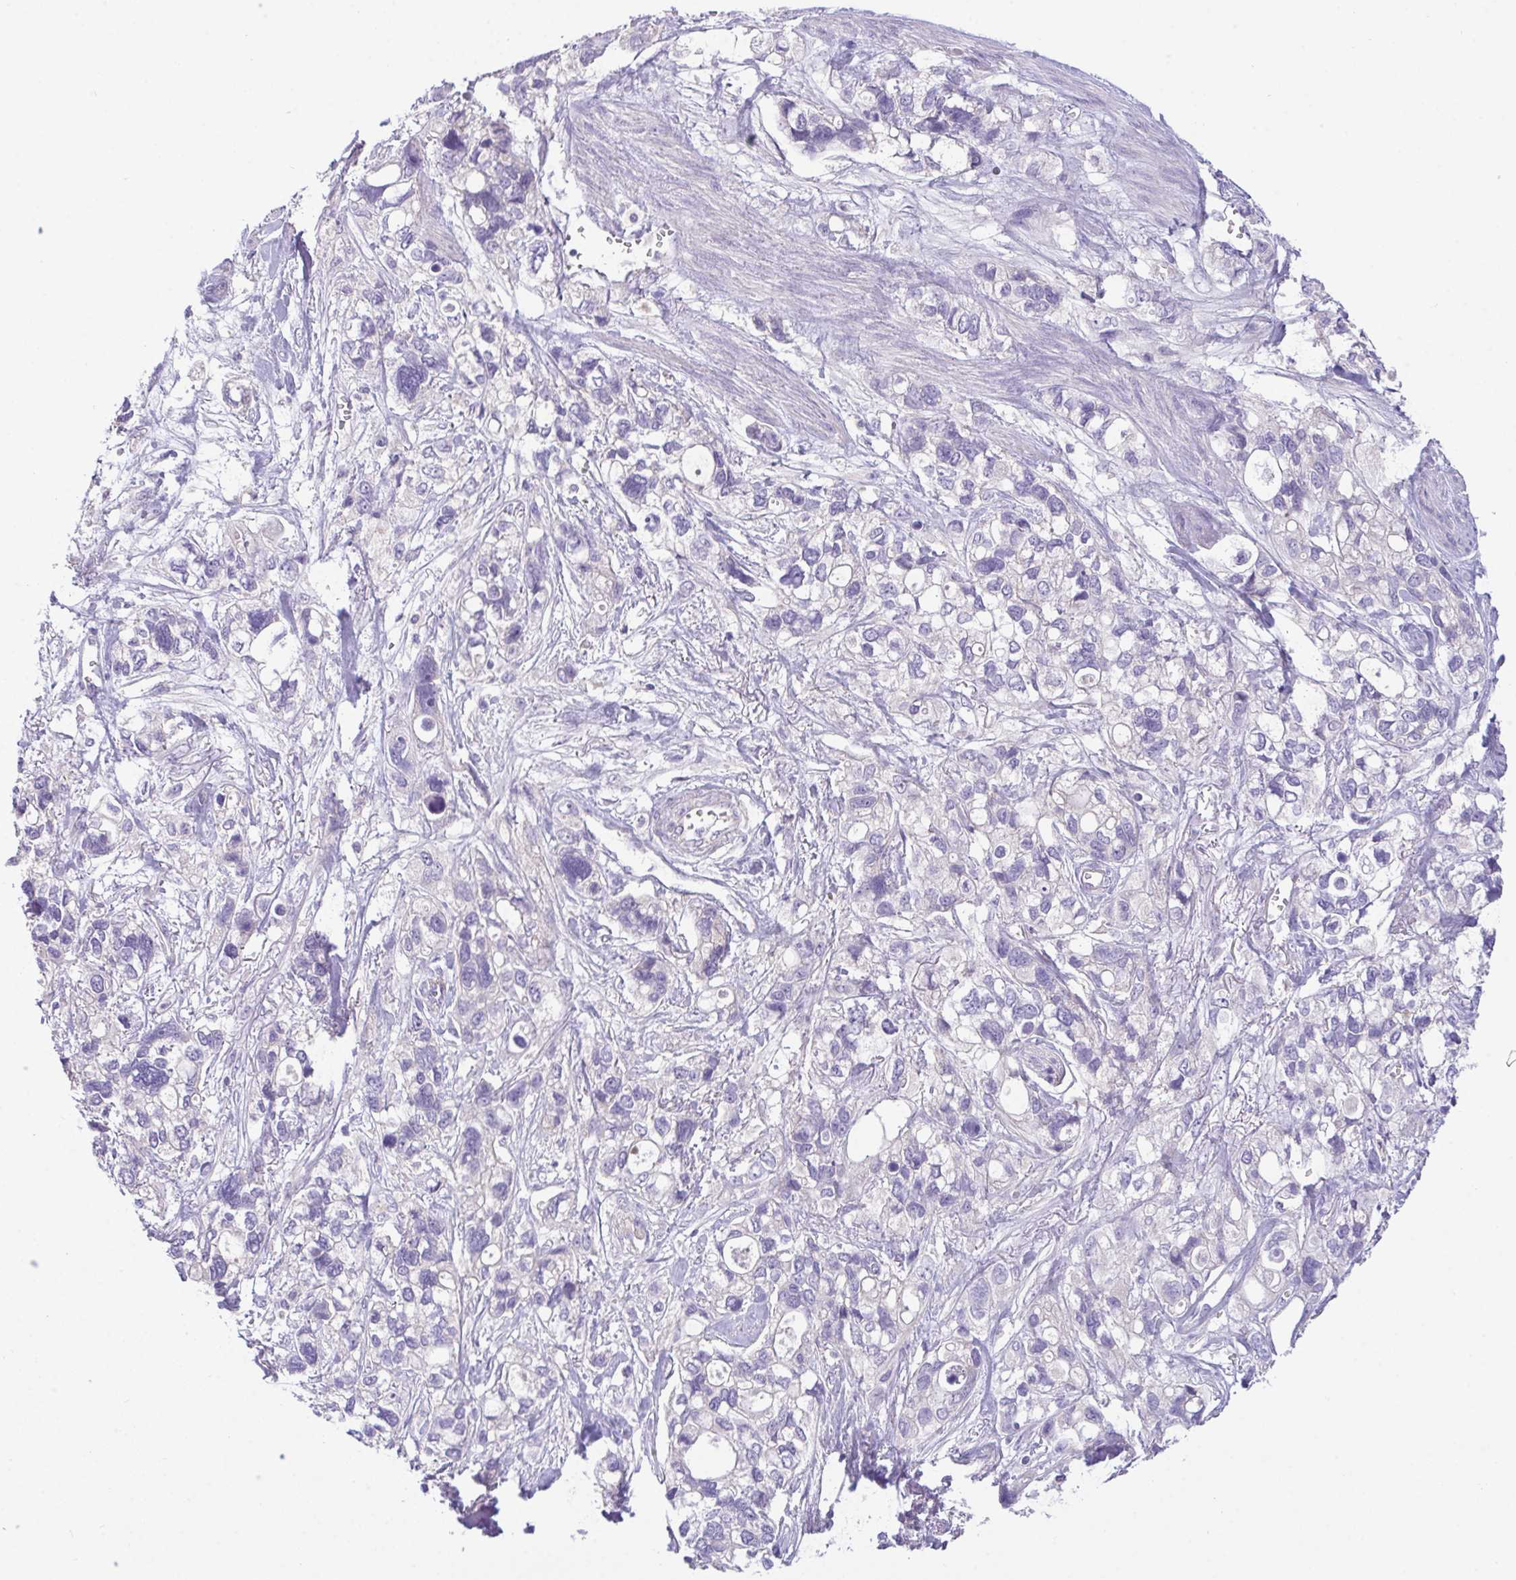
{"staining": {"intensity": "negative", "quantity": "none", "location": "none"}, "tissue": "stomach cancer", "cell_type": "Tumor cells", "image_type": "cancer", "snomed": [{"axis": "morphology", "description": "Adenocarcinoma, NOS"}, {"axis": "topography", "description": "Stomach, upper"}], "caption": "Human stomach cancer (adenocarcinoma) stained for a protein using IHC displays no staining in tumor cells.", "gene": "ZNF581", "patient": {"sex": "female", "age": 81}}